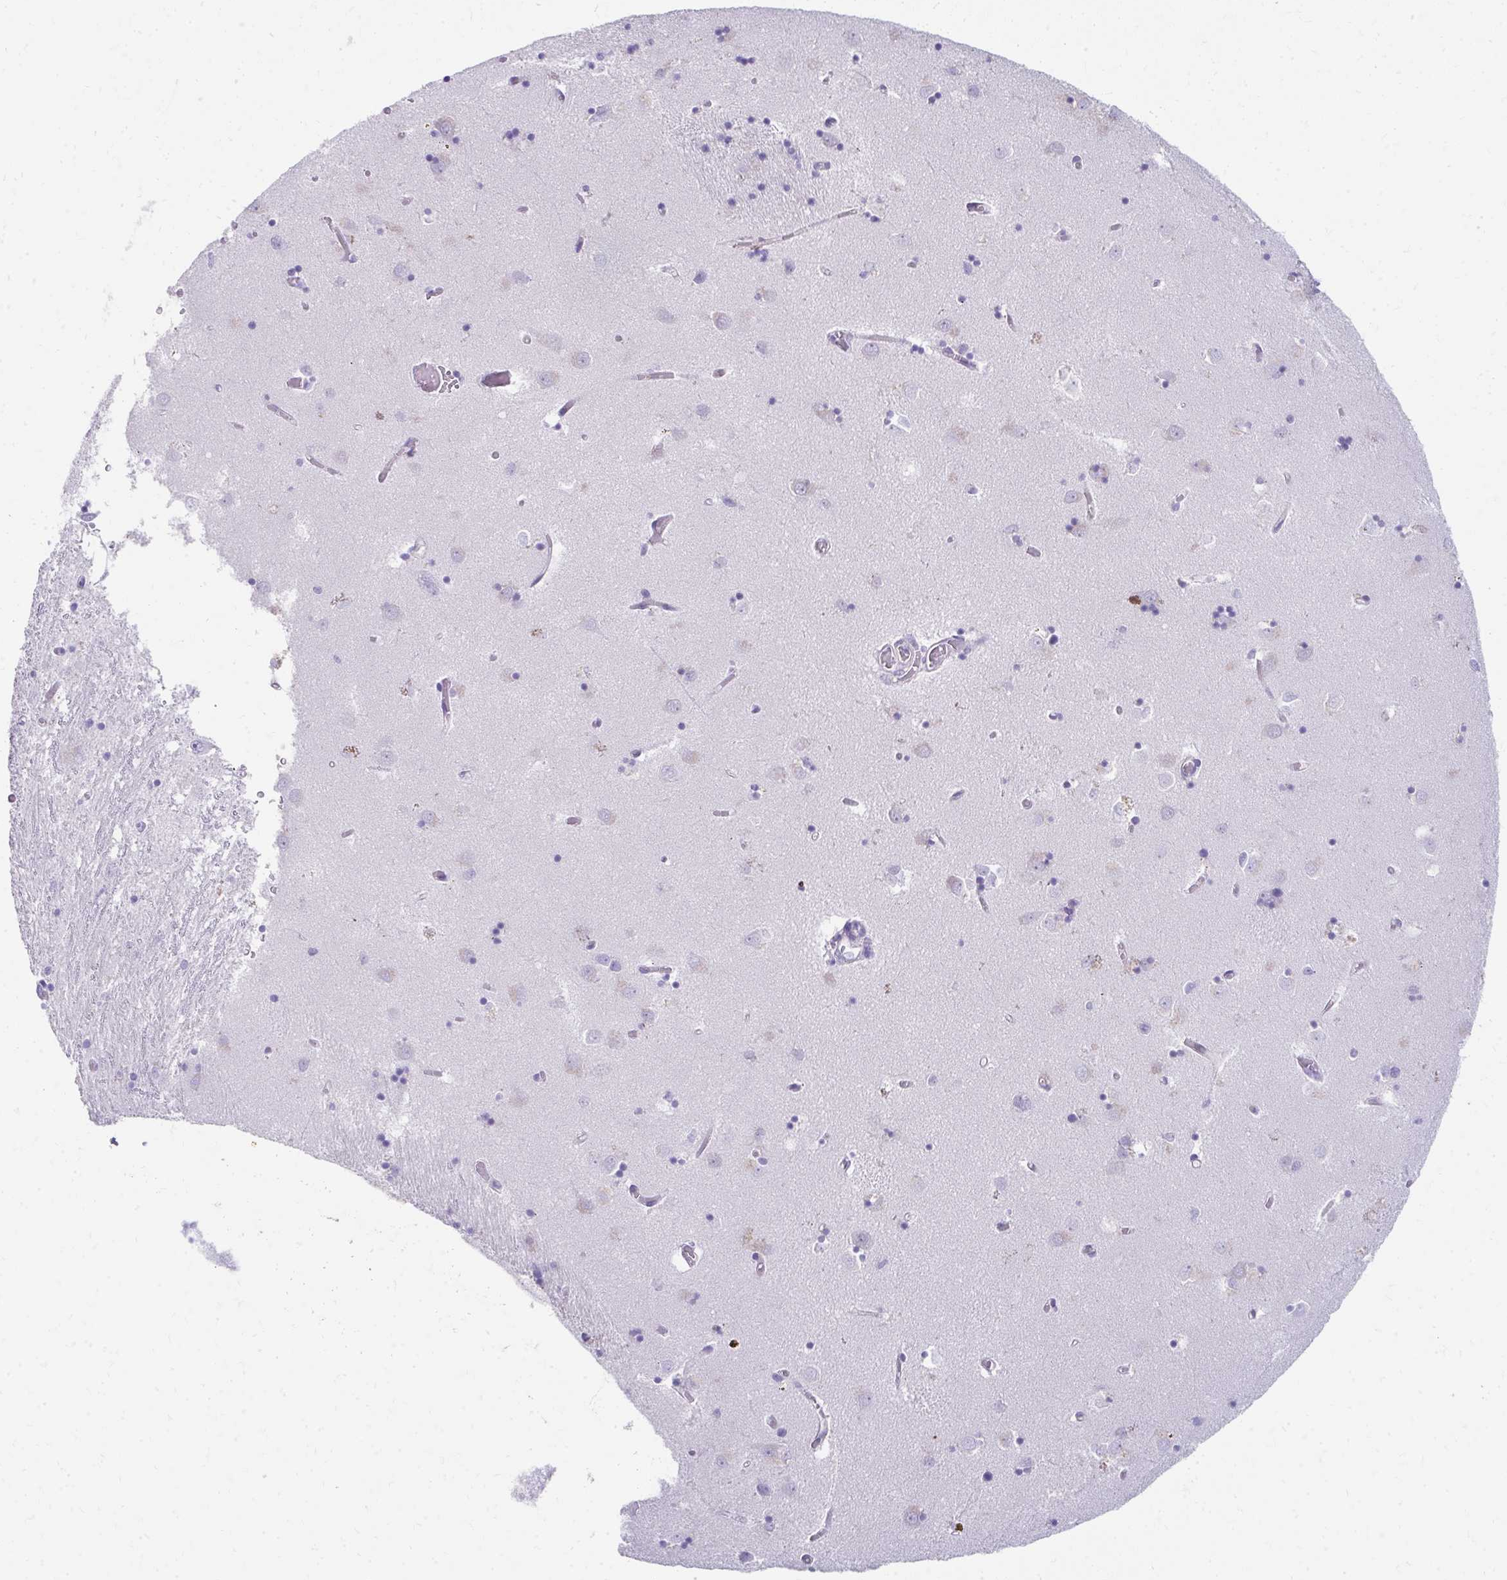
{"staining": {"intensity": "negative", "quantity": "none", "location": "none"}, "tissue": "caudate", "cell_type": "Glial cells", "image_type": "normal", "snomed": [{"axis": "morphology", "description": "Normal tissue, NOS"}, {"axis": "topography", "description": "Lateral ventricle wall"}], "caption": "High power microscopy micrograph of an IHC photomicrograph of unremarkable caudate, revealing no significant expression in glial cells. (DAB (3,3'-diaminobenzidine) immunohistochemistry visualized using brightfield microscopy, high magnification).", "gene": "SEC14L3", "patient": {"sex": "male", "age": 70}}